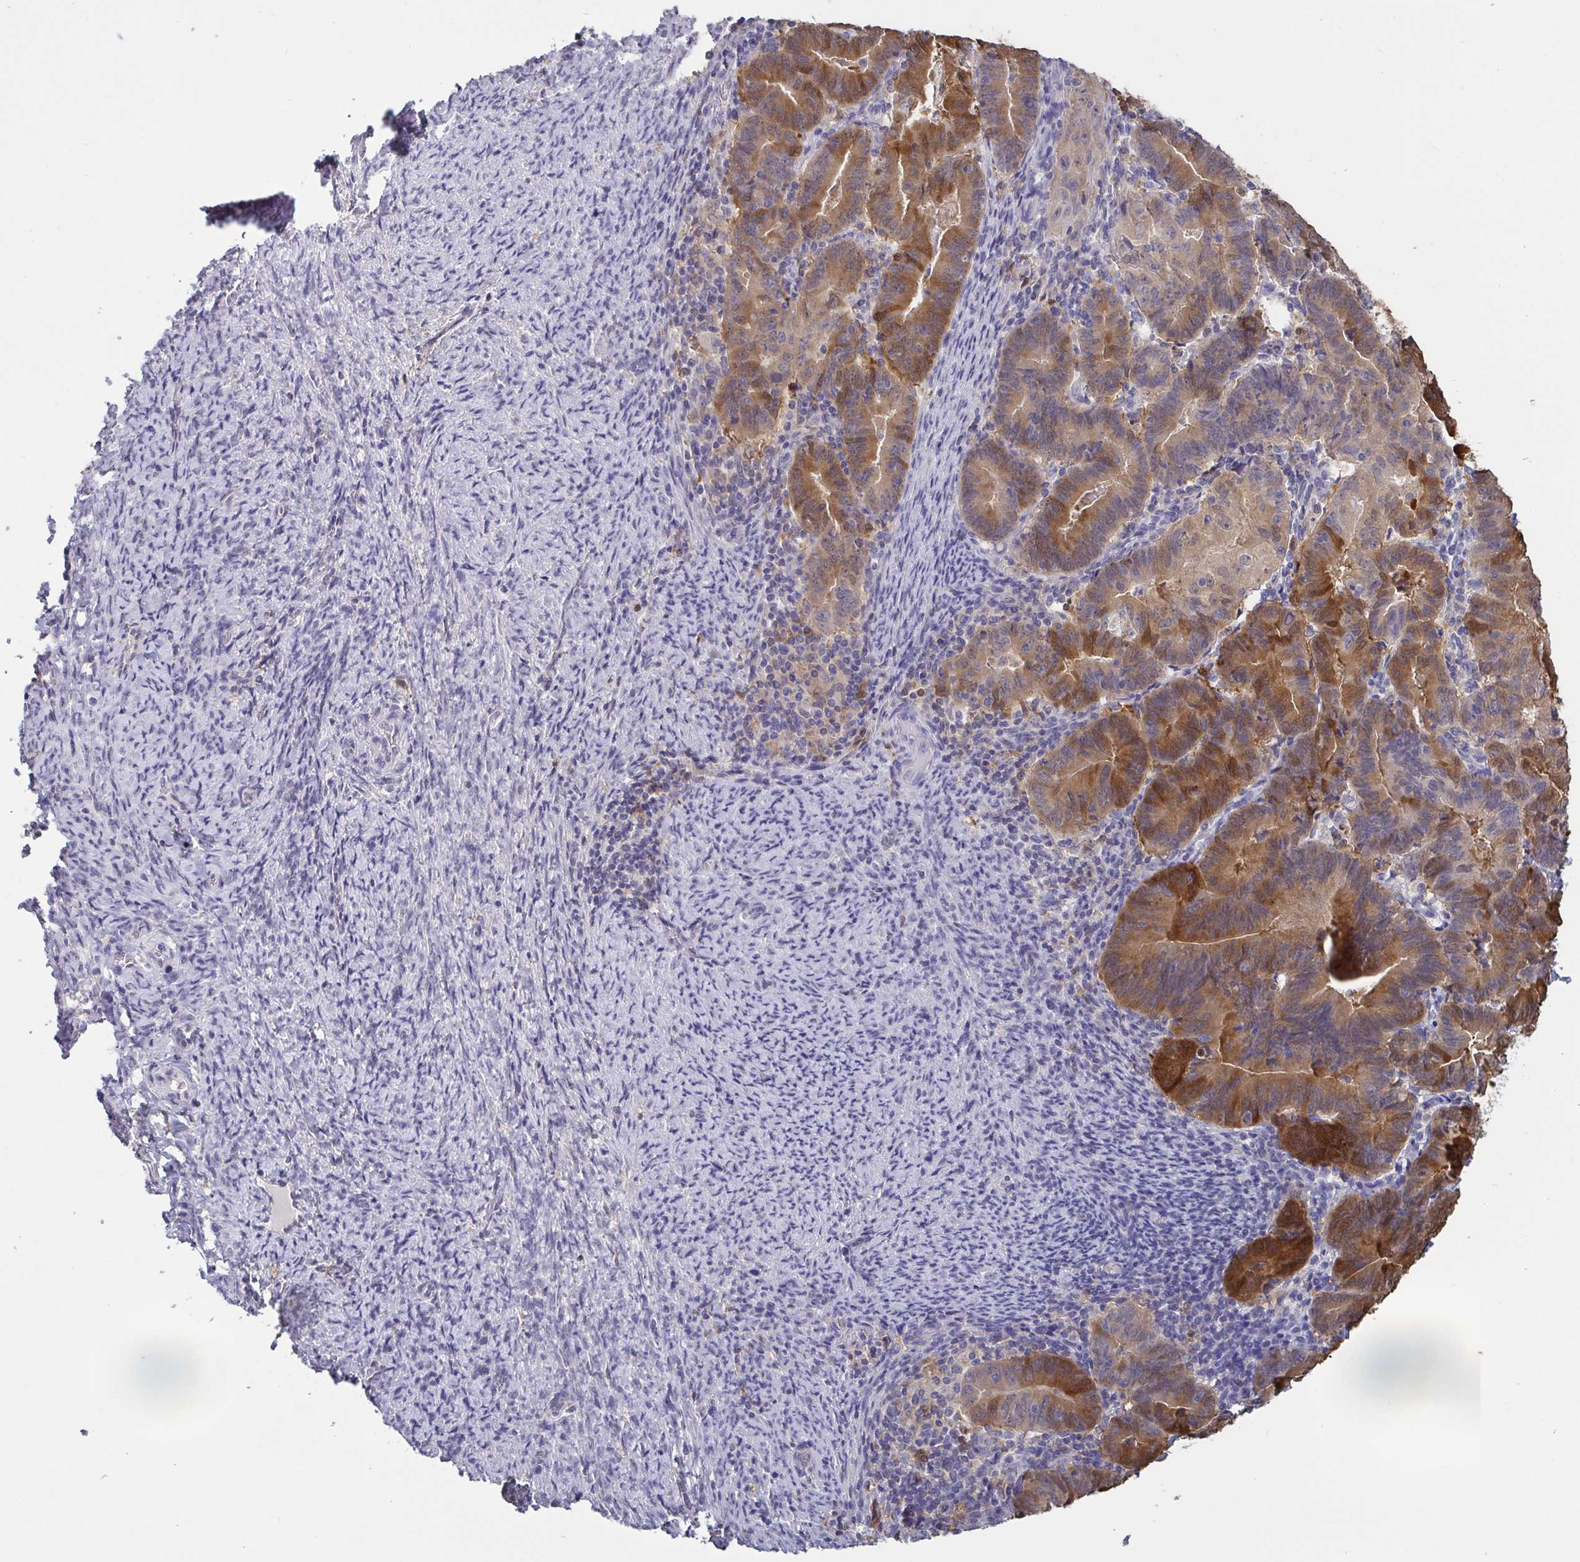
{"staining": {"intensity": "strong", "quantity": "25%-75%", "location": "cytoplasmic/membranous"}, "tissue": "endometrial cancer", "cell_type": "Tumor cells", "image_type": "cancer", "snomed": [{"axis": "morphology", "description": "Adenocarcinoma, NOS"}, {"axis": "topography", "description": "Endometrium"}], "caption": "Brown immunohistochemical staining in human endometrial cancer (adenocarcinoma) demonstrates strong cytoplasmic/membranous staining in about 25%-75% of tumor cells.", "gene": "IDH1", "patient": {"sex": "female", "age": 70}}